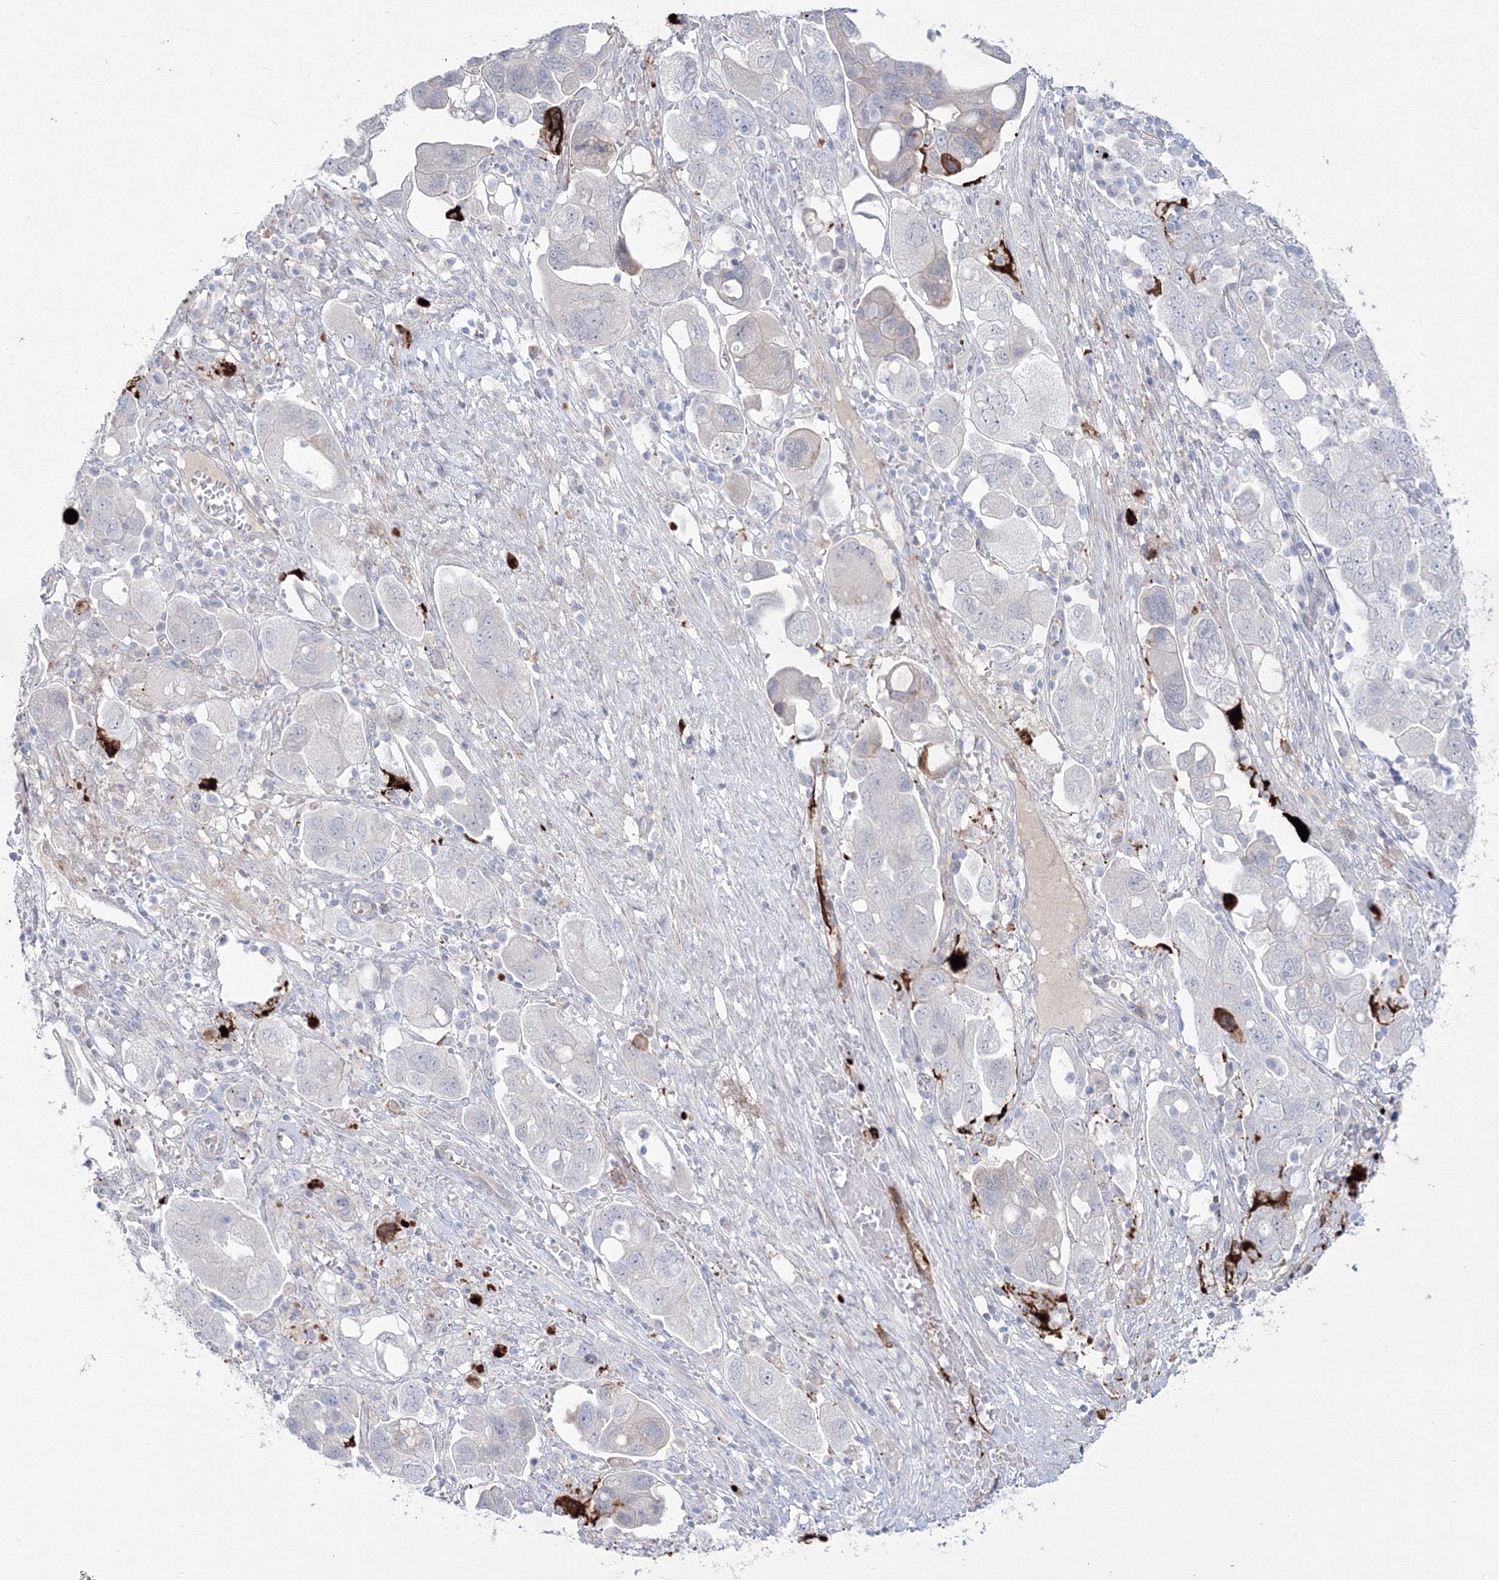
{"staining": {"intensity": "negative", "quantity": "none", "location": "none"}, "tissue": "ovarian cancer", "cell_type": "Tumor cells", "image_type": "cancer", "snomed": [{"axis": "morphology", "description": "Carcinoma, NOS"}, {"axis": "morphology", "description": "Cystadenocarcinoma, serous, NOS"}, {"axis": "topography", "description": "Ovary"}], "caption": "High magnification brightfield microscopy of ovarian serous cystadenocarcinoma stained with DAB (brown) and counterstained with hematoxylin (blue): tumor cells show no significant positivity.", "gene": "HYAL2", "patient": {"sex": "female", "age": 69}}